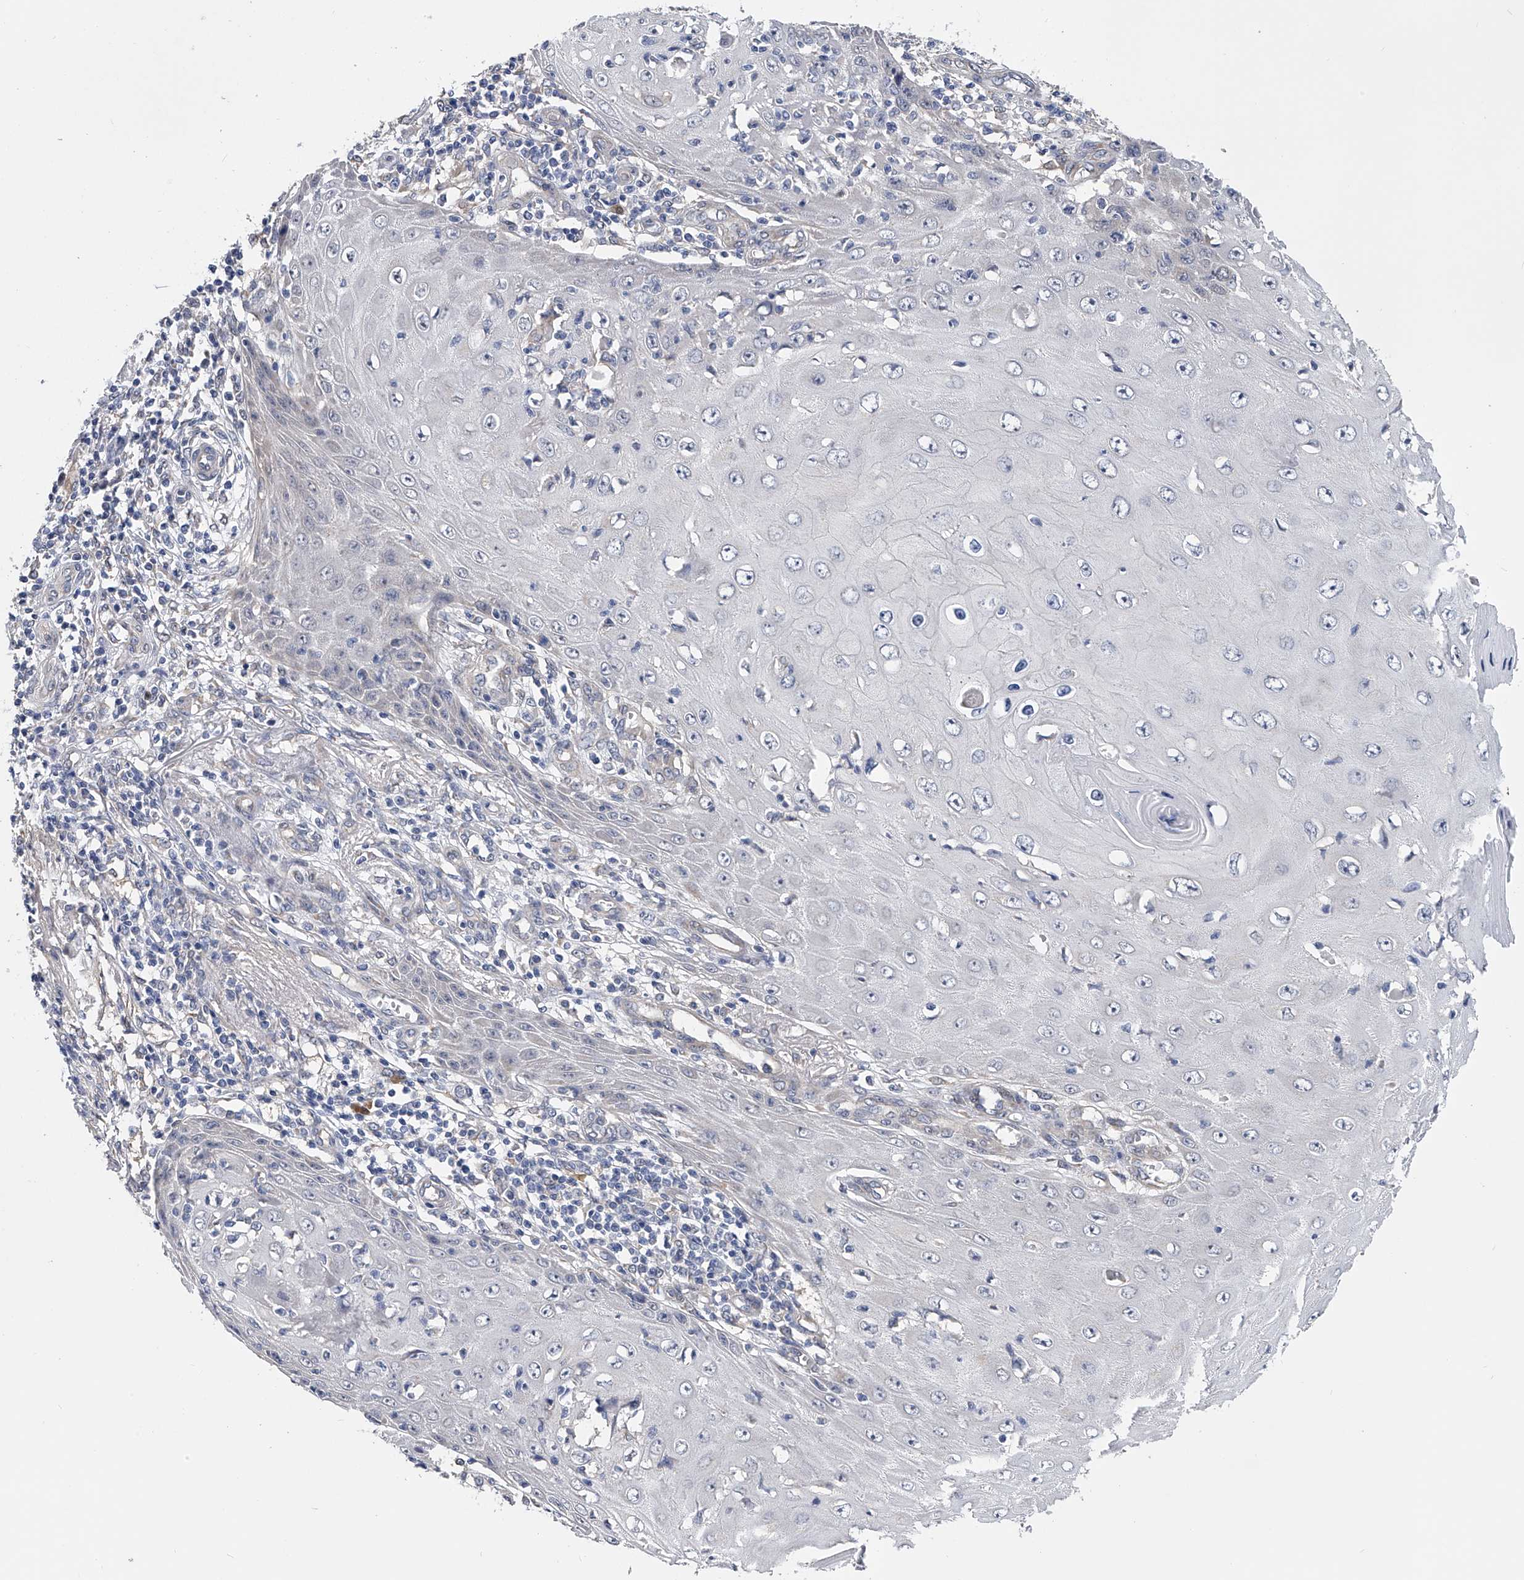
{"staining": {"intensity": "negative", "quantity": "none", "location": "none"}, "tissue": "skin cancer", "cell_type": "Tumor cells", "image_type": "cancer", "snomed": [{"axis": "morphology", "description": "Squamous cell carcinoma, NOS"}, {"axis": "topography", "description": "Skin"}], "caption": "A photomicrograph of human skin squamous cell carcinoma is negative for staining in tumor cells.", "gene": "PGM3", "patient": {"sex": "female", "age": 73}}